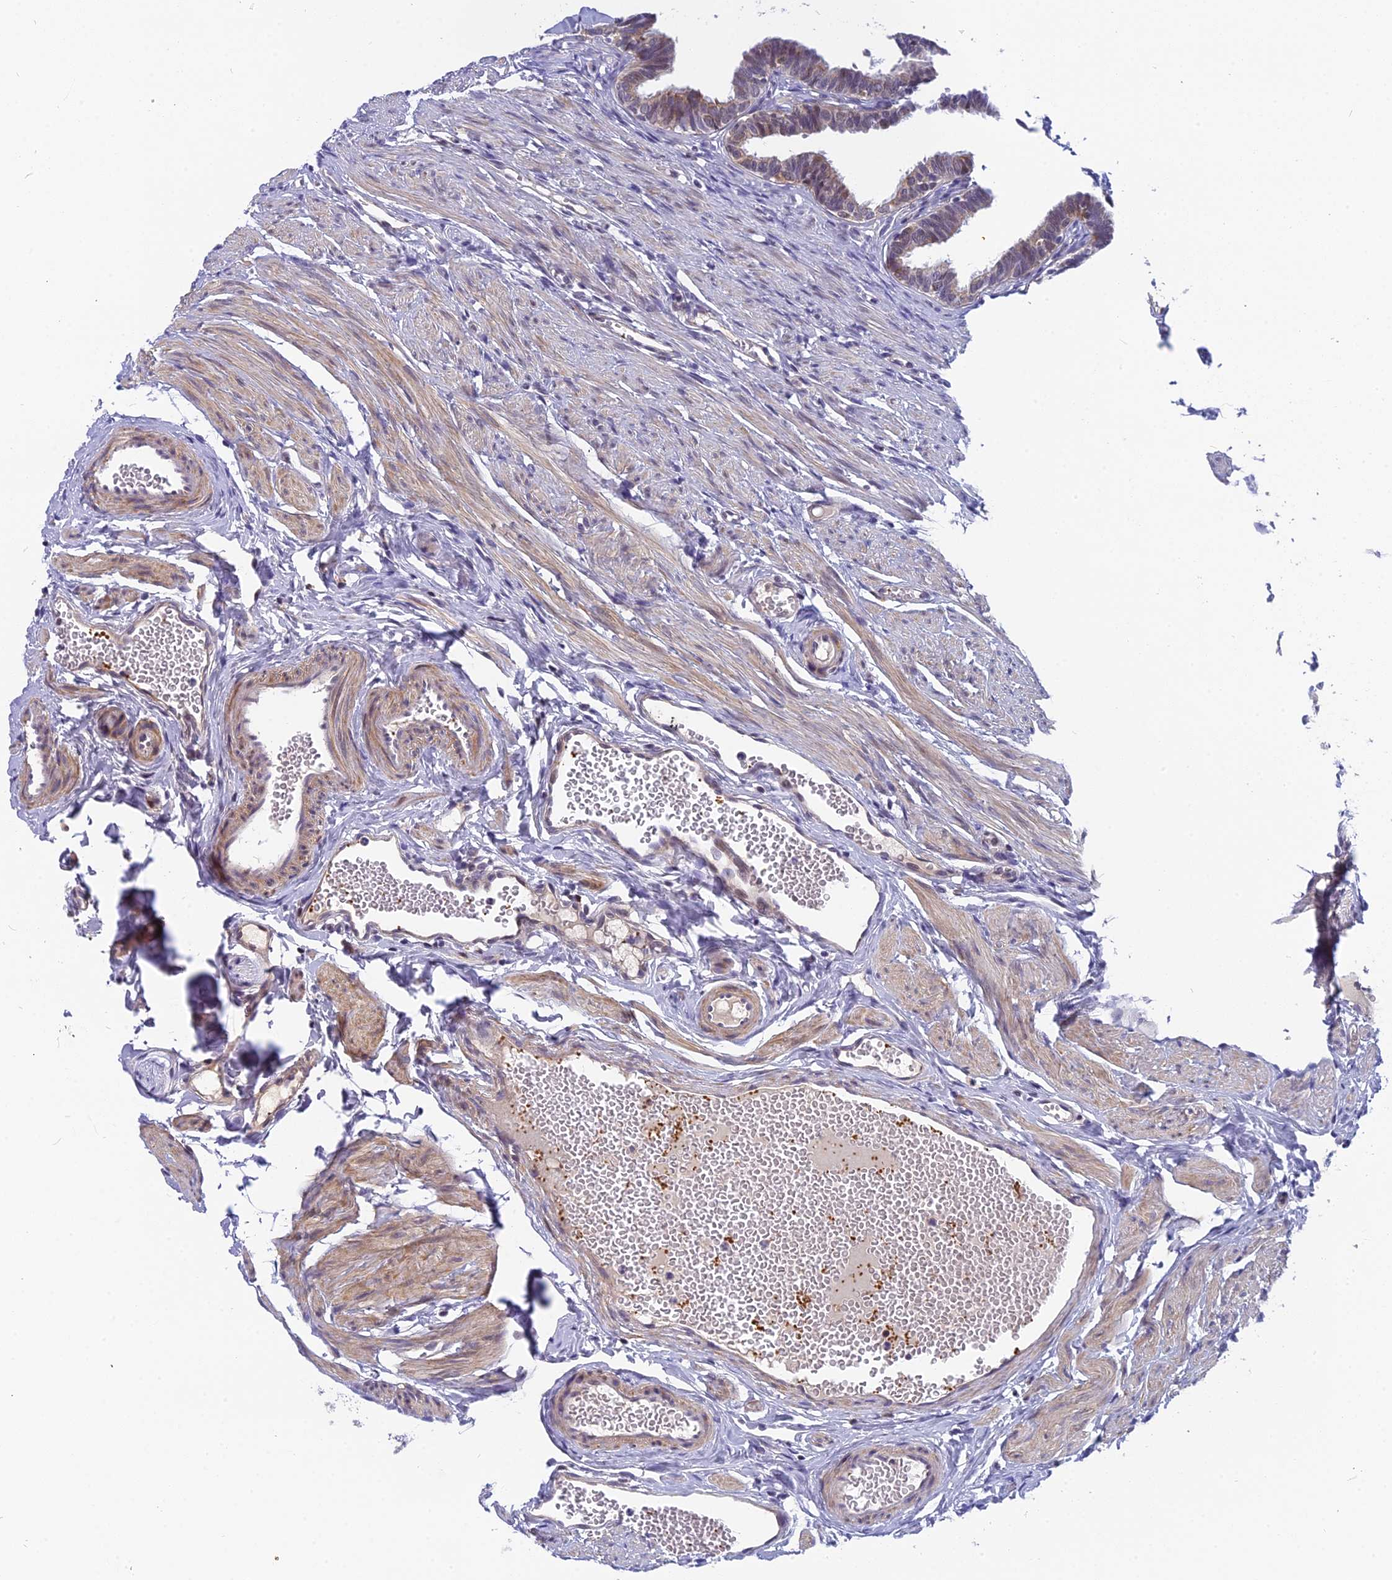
{"staining": {"intensity": "moderate", "quantity": "25%-75%", "location": "cytoplasmic/membranous"}, "tissue": "fallopian tube", "cell_type": "Glandular cells", "image_type": "normal", "snomed": [{"axis": "morphology", "description": "Normal tissue, NOS"}, {"axis": "topography", "description": "Fallopian tube"}, {"axis": "topography", "description": "Ovary"}], "caption": "Immunohistochemical staining of normal fallopian tube reveals medium levels of moderate cytoplasmic/membranous staining in about 25%-75% of glandular cells.", "gene": "CMC1", "patient": {"sex": "female", "age": 23}}